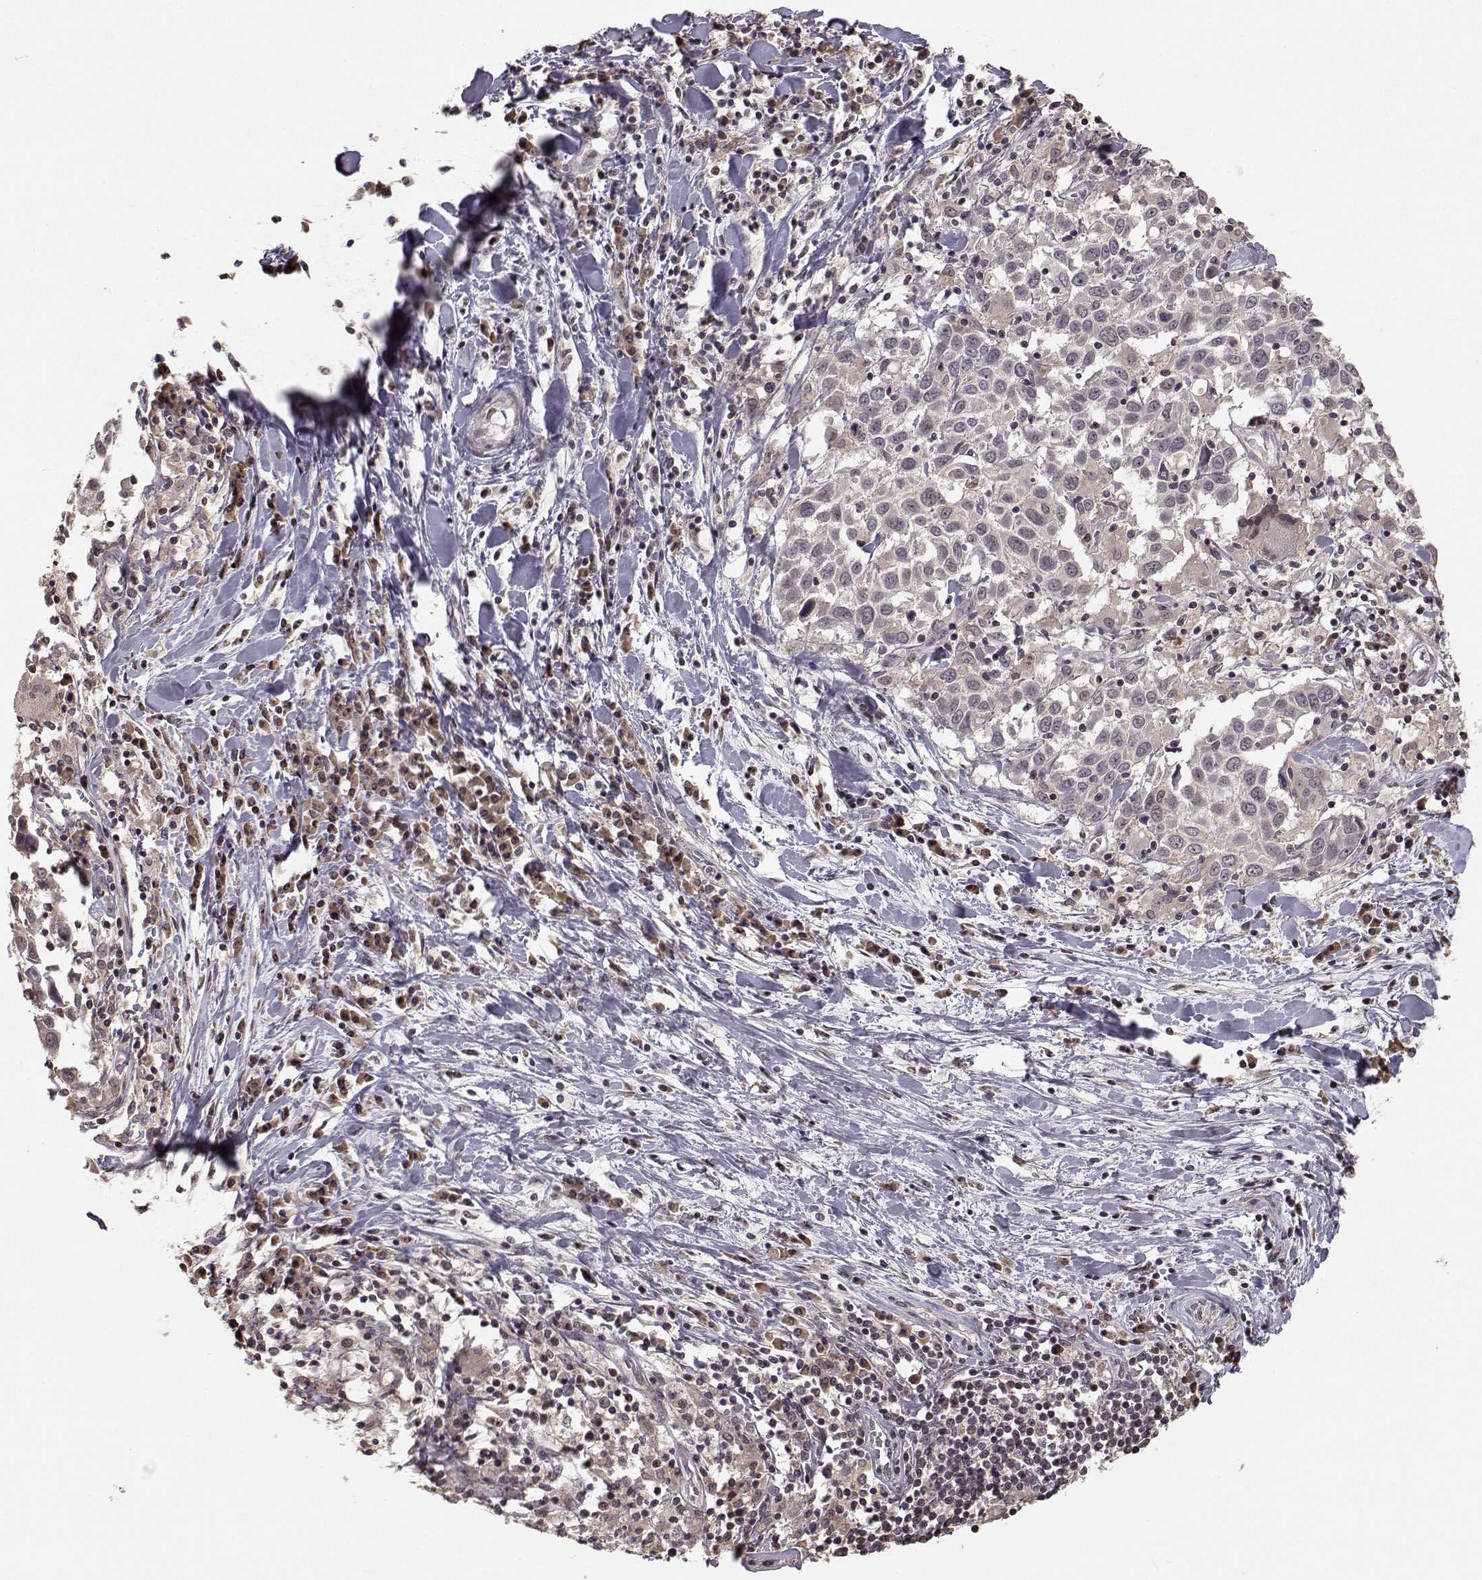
{"staining": {"intensity": "negative", "quantity": "none", "location": "none"}, "tissue": "lung cancer", "cell_type": "Tumor cells", "image_type": "cancer", "snomed": [{"axis": "morphology", "description": "Squamous cell carcinoma, NOS"}, {"axis": "topography", "description": "Lung"}], "caption": "A histopathology image of human lung cancer is negative for staining in tumor cells.", "gene": "PLEKHG3", "patient": {"sex": "male", "age": 57}}